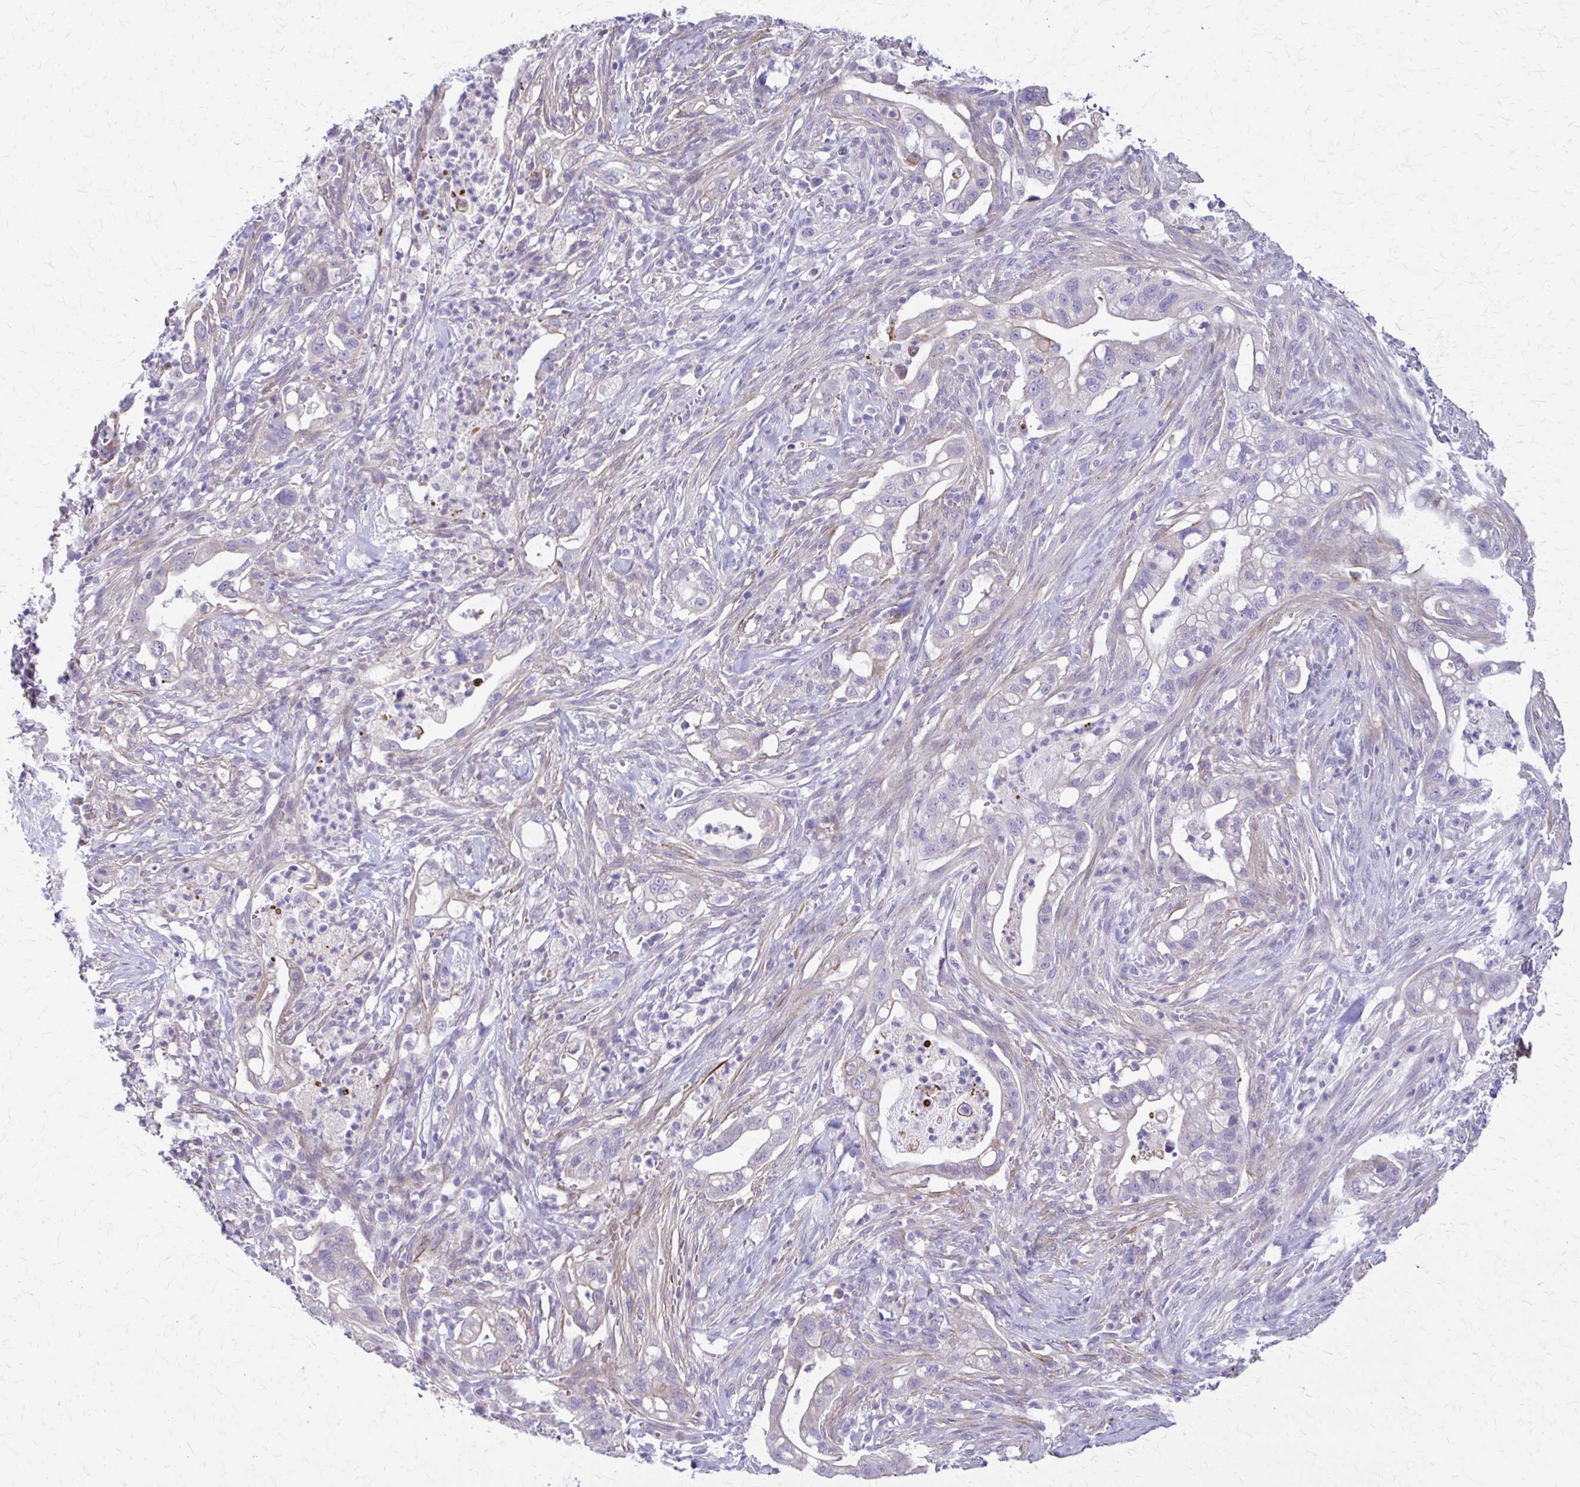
{"staining": {"intensity": "negative", "quantity": "none", "location": "none"}, "tissue": "pancreatic cancer", "cell_type": "Tumor cells", "image_type": "cancer", "snomed": [{"axis": "morphology", "description": "Adenocarcinoma, NOS"}, {"axis": "topography", "description": "Pancreas"}], "caption": "A high-resolution photomicrograph shows immunohistochemistry (IHC) staining of pancreatic cancer, which demonstrates no significant expression in tumor cells.", "gene": "DSP", "patient": {"sex": "male", "age": 44}}